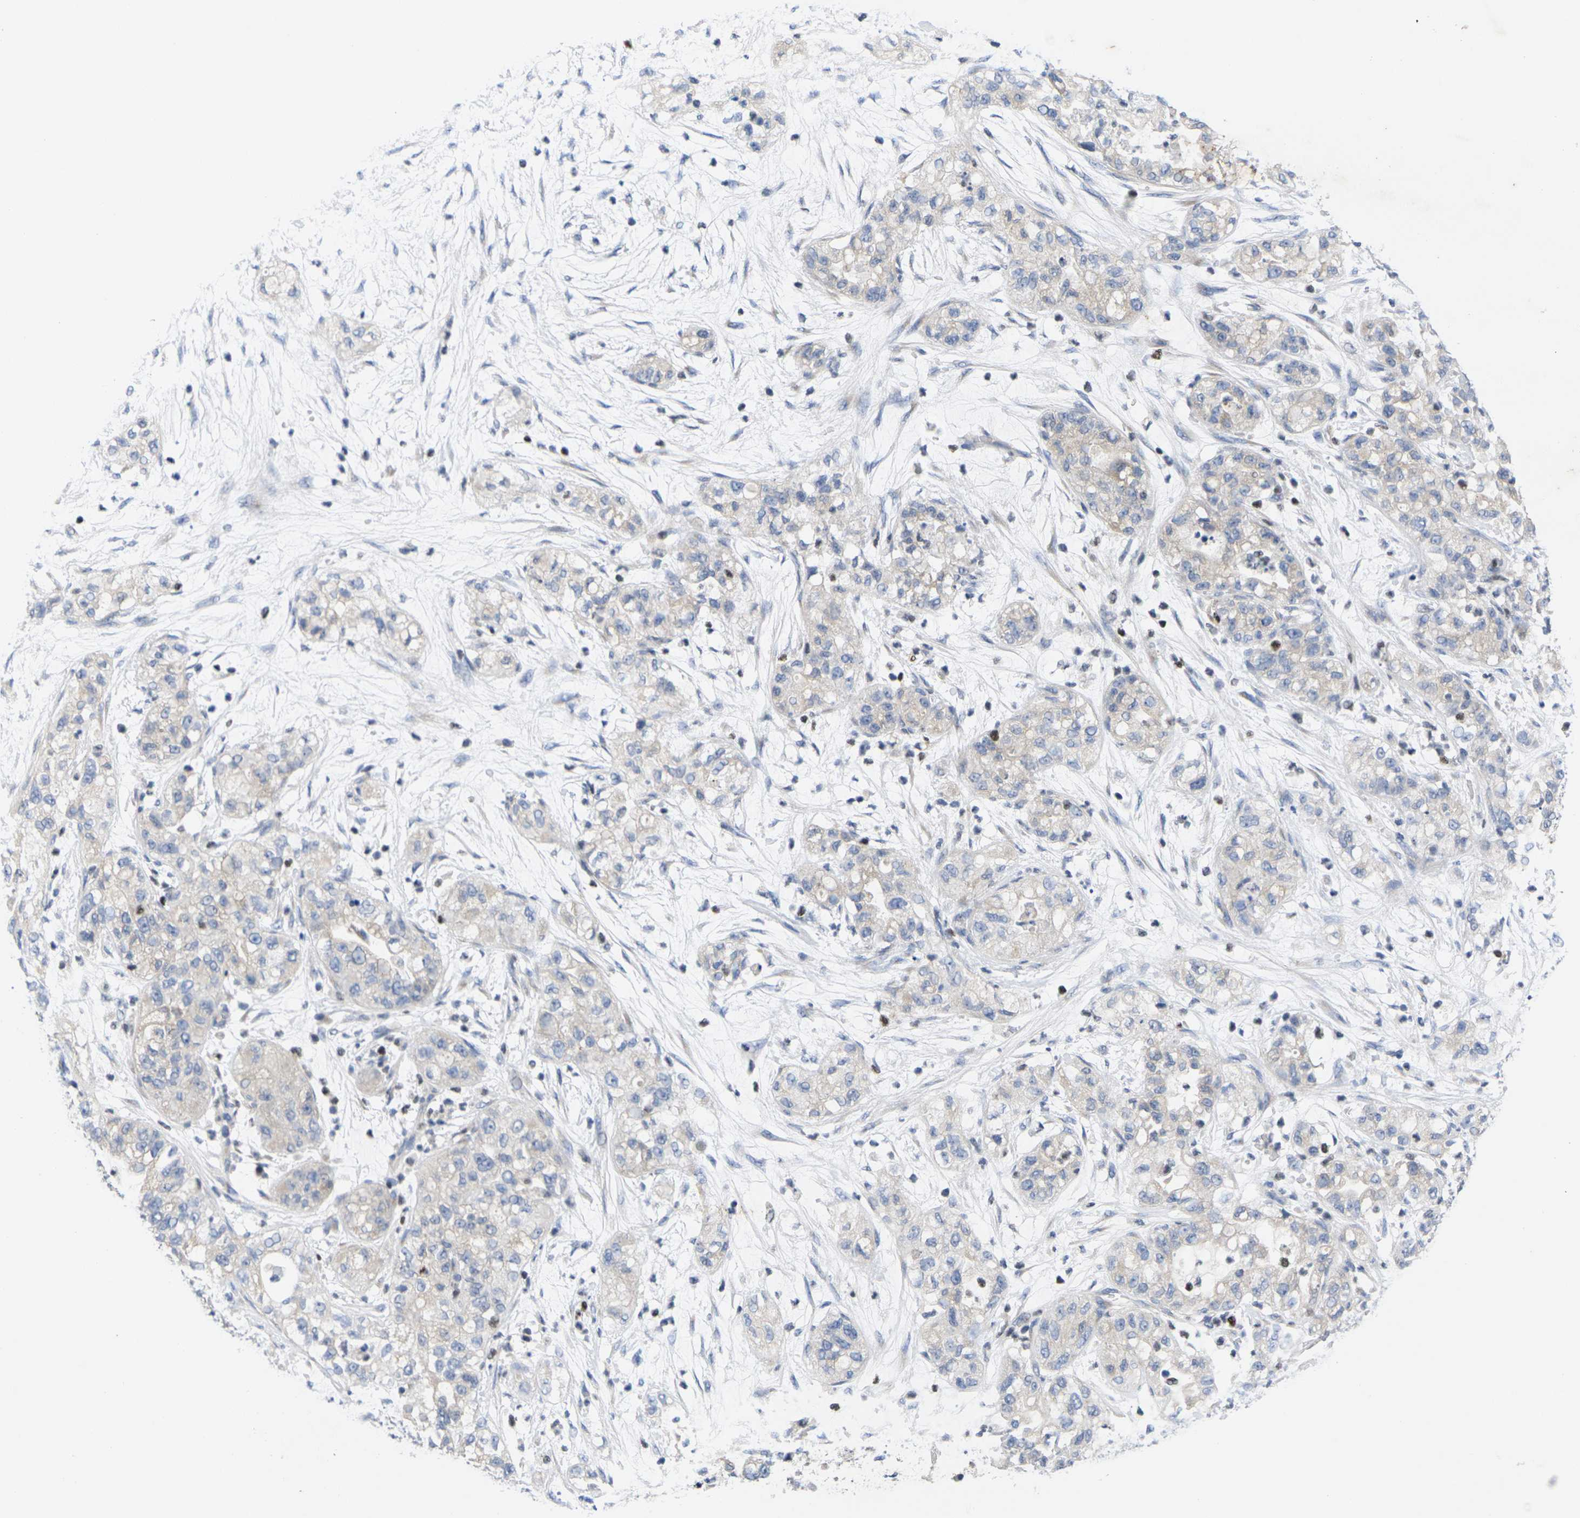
{"staining": {"intensity": "negative", "quantity": "none", "location": "none"}, "tissue": "pancreatic cancer", "cell_type": "Tumor cells", "image_type": "cancer", "snomed": [{"axis": "morphology", "description": "Adenocarcinoma, NOS"}, {"axis": "topography", "description": "Pancreas"}], "caption": "High magnification brightfield microscopy of pancreatic cancer (adenocarcinoma) stained with DAB (brown) and counterstained with hematoxylin (blue): tumor cells show no significant expression.", "gene": "IKZF1", "patient": {"sex": "female", "age": 78}}